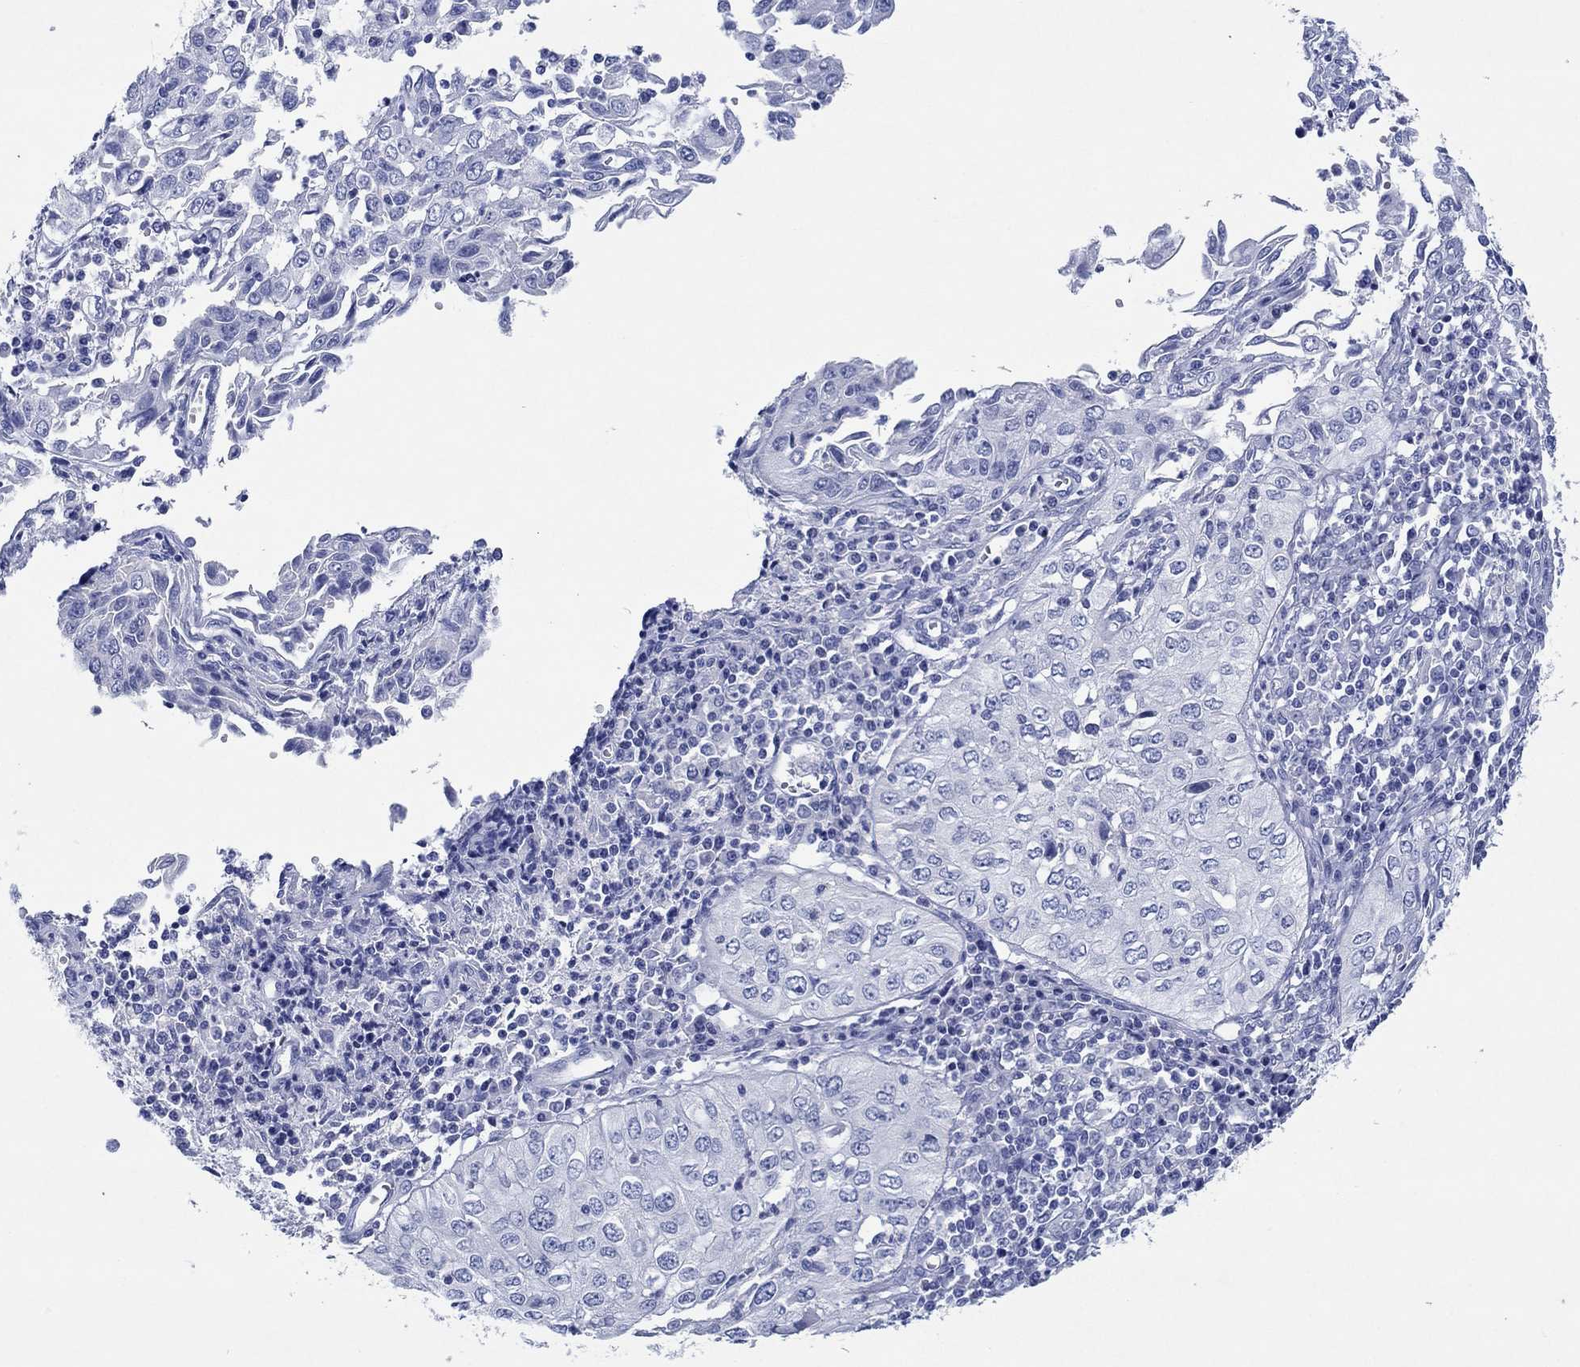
{"staining": {"intensity": "negative", "quantity": "none", "location": "none"}, "tissue": "cervical cancer", "cell_type": "Tumor cells", "image_type": "cancer", "snomed": [{"axis": "morphology", "description": "Squamous cell carcinoma, NOS"}, {"axis": "topography", "description": "Cervix"}], "caption": "The immunohistochemistry image has no significant staining in tumor cells of cervical cancer tissue. (DAB immunohistochemistry (IHC) visualized using brightfield microscopy, high magnification).", "gene": "HCRT", "patient": {"sex": "female", "age": 24}}